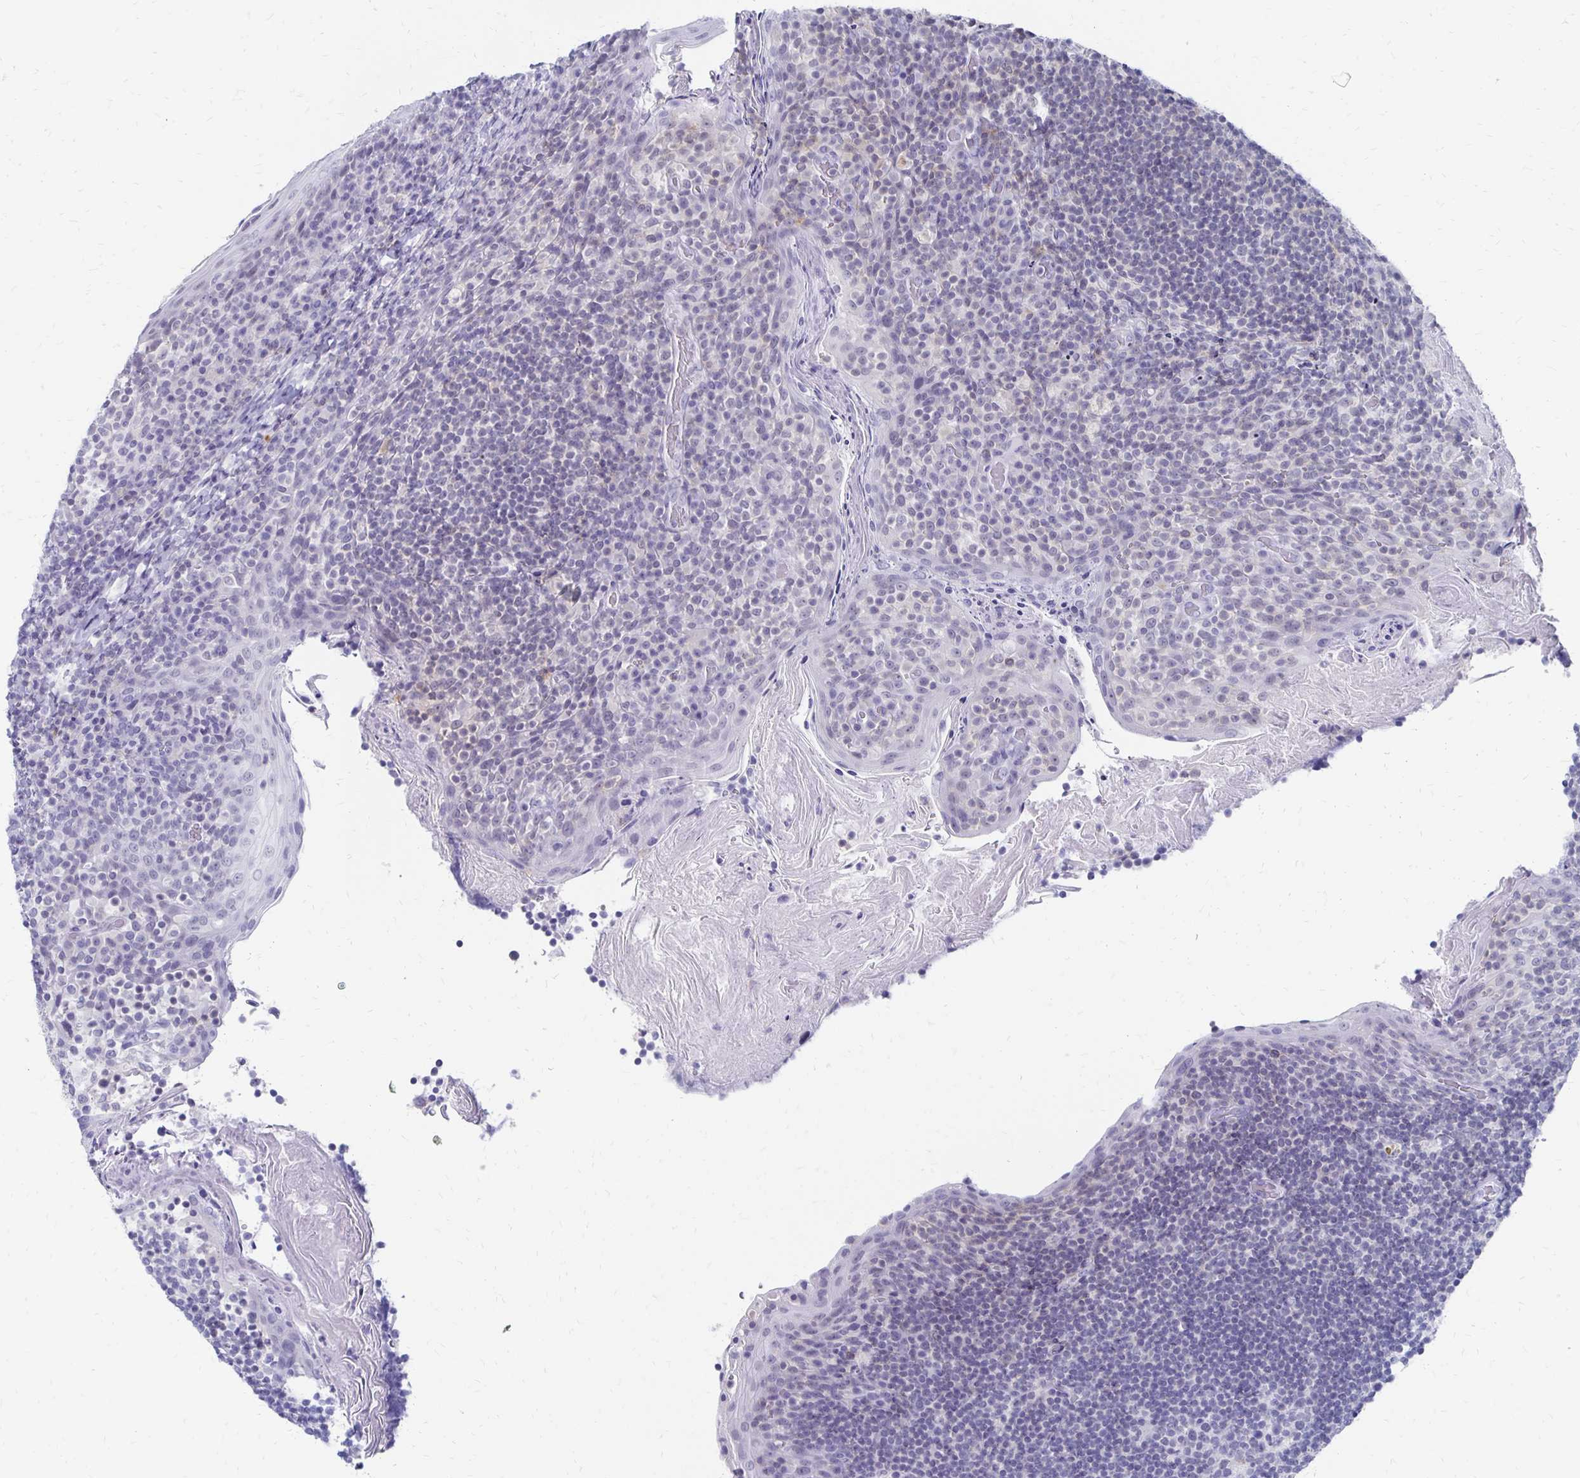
{"staining": {"intensity": "negative", "quantity": "none", "location": "none"}, "tissue": "tonsil", "cell_type": "Non-germinal center cells", "image_type": "normal", "snomed": [{"axis": "morphology", "description": "Normal tissue, NOS"}, {"axis": "topography", "description": "Tonsil"}], "caption": "Protein analysis of normal tonsil shows no significant expression in non-germinal center cells. (DAB IHC with hematoxylin counter stain).", "gene": "SYT2", "patient": {"sex": "female", "age": 10}}